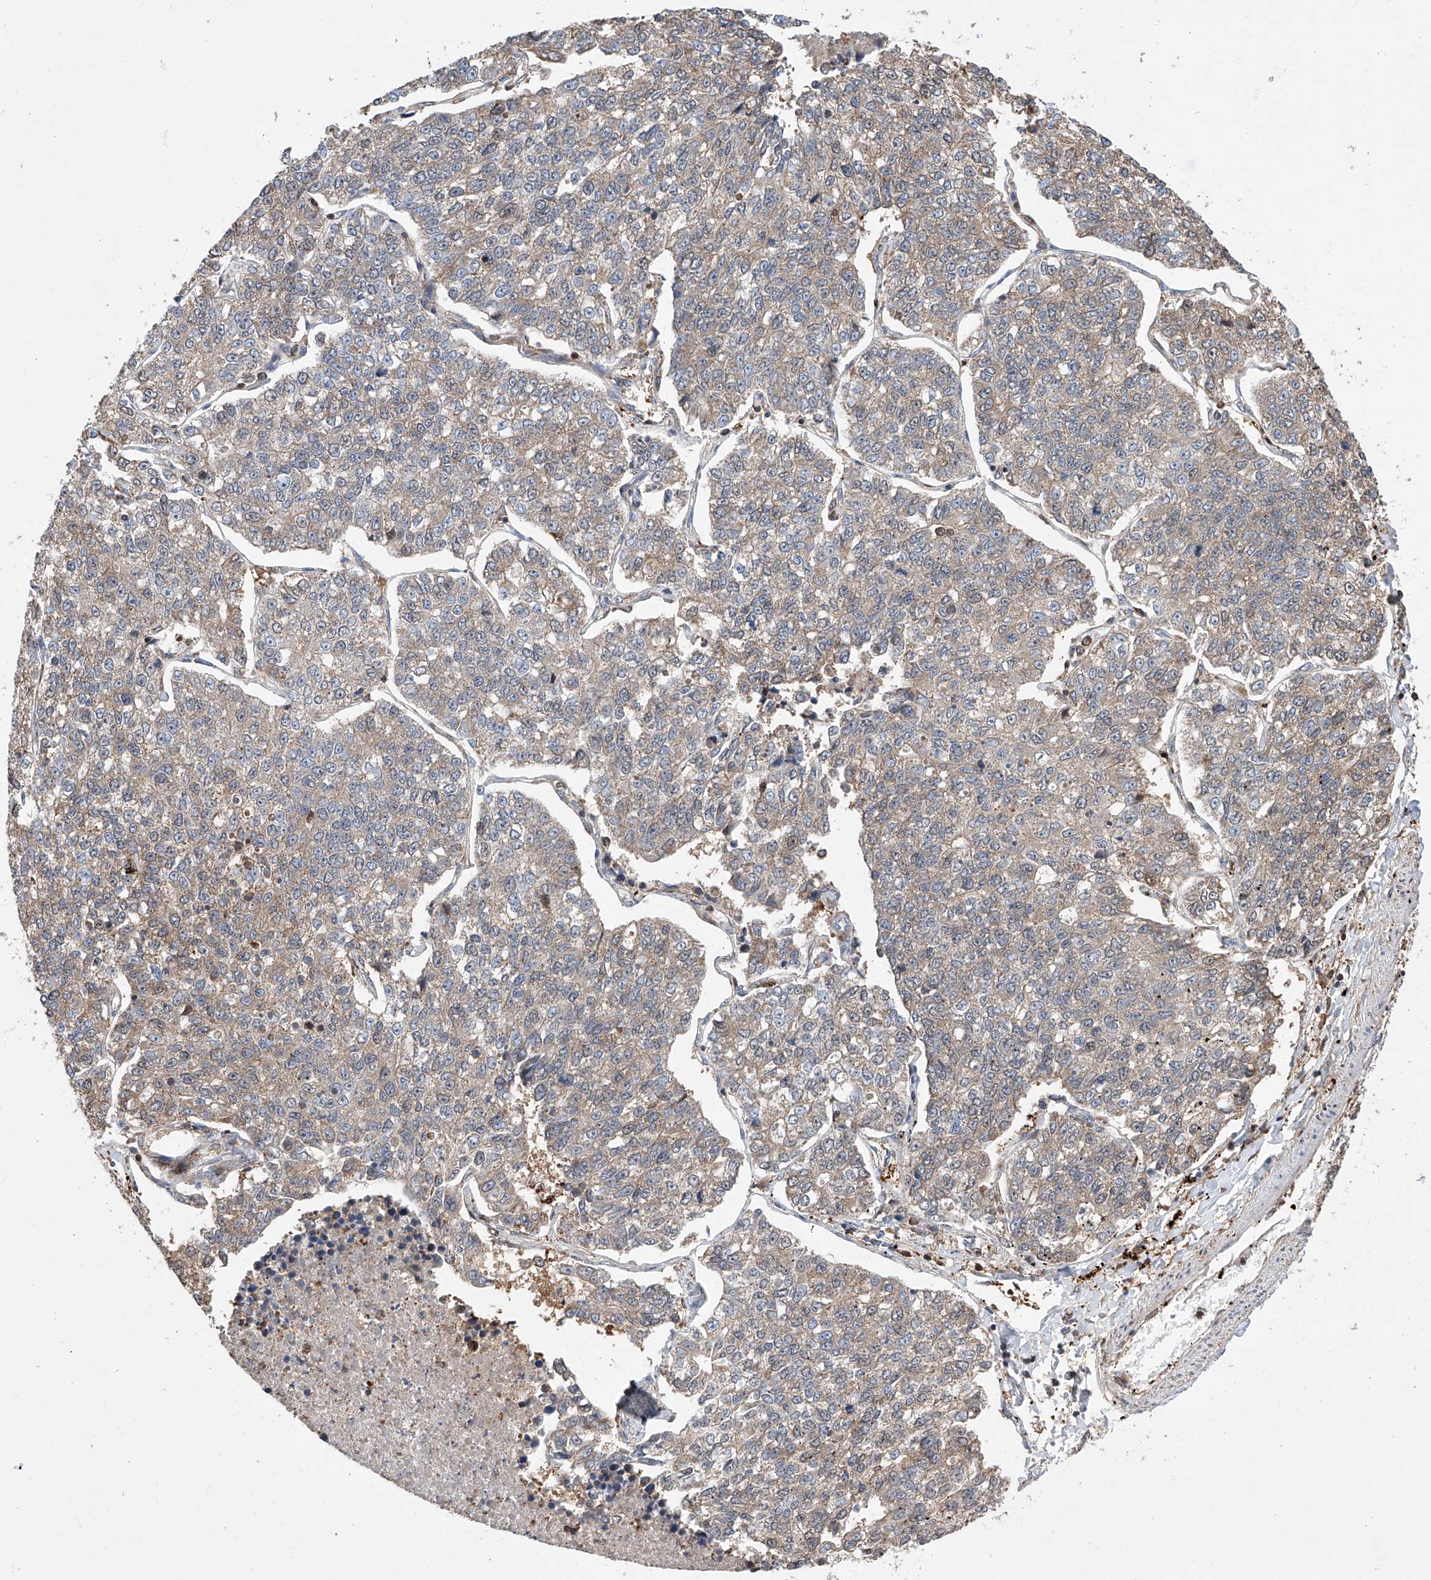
{"staining": {"intensity": "weak", "quantity": ">75%", "location": "cytoplasmic/membranous"}, "tissue": "lung cancer", "cell_type": "Tumor cells", "image_type": "cancer", "snomed": [{"axis": "morphology", "description": "Adenocarcinoma, NOS"}, {"axis": "topography", "description": "Lung"}], "caption": "Lung adenocarcinoma stained with DAB (3,3'-diaminobenzidine) immunohistochemistry displays low levels of weak cytoplasmic/membranous staining in about >75% of tumor cells.", "gene": "TIMM23", "patient": {"sex": "male", "age": 49}}